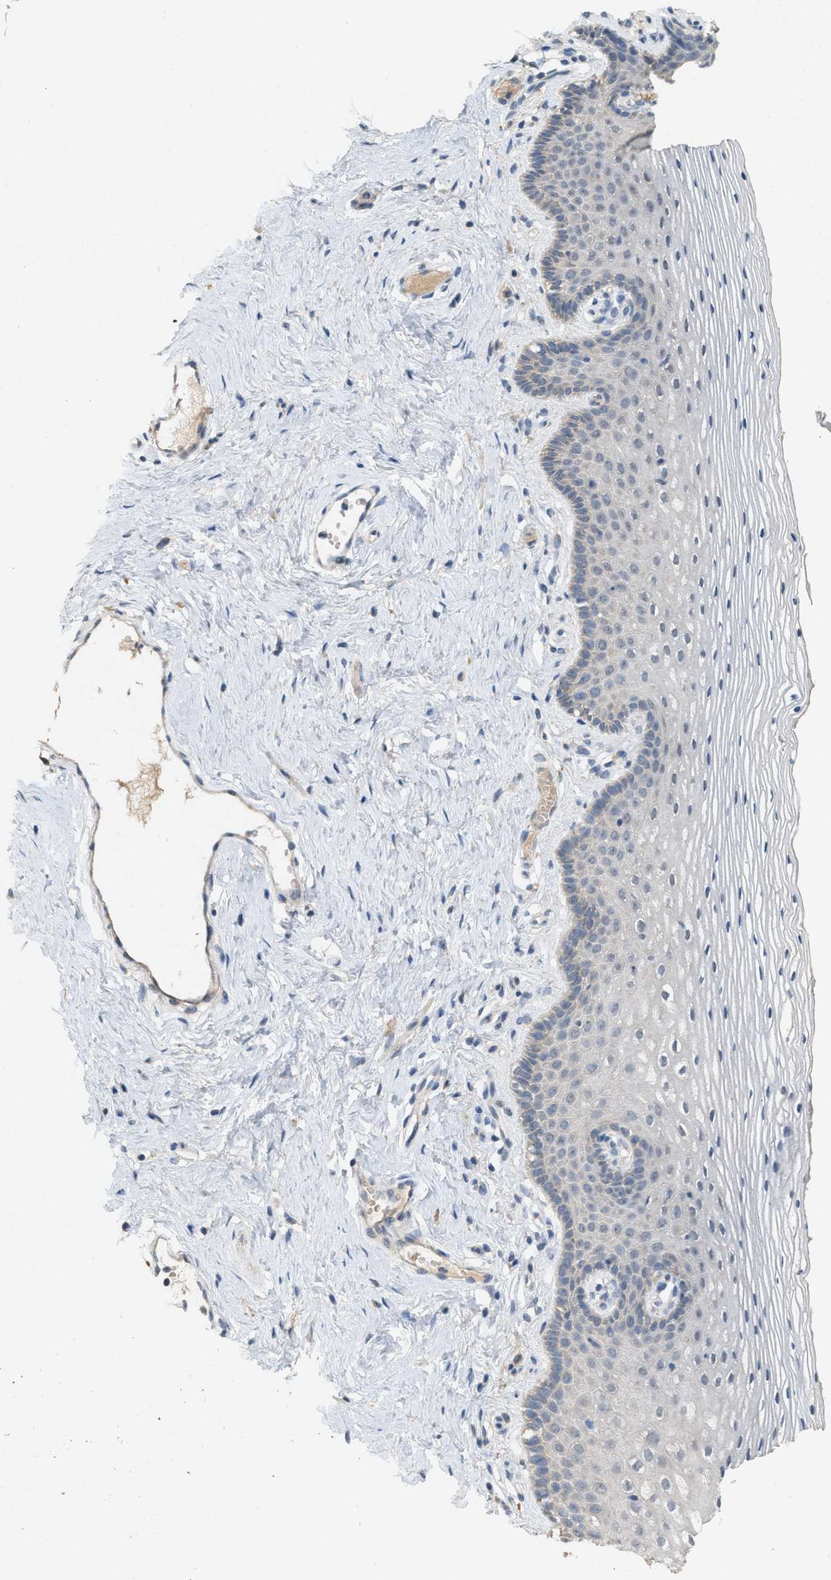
{"staining": {"intensity": "negative", "quantity": "none", "location": "none"}, "tissue": "vagina", "cell_type": "Squamous epithelial cells", "image_type": "normal", "snomed": [{"axis": "morphology", "description": "Normal tissue, NOS"}, {"axis": "topography", "description": "Vagina"}], "caption": "Immunohistochemistry of unremarkable vagina shows no expression in squamous epithelial cells.", "gene": "DCAF7", "patient": {"sex": "female", "age": 32}}